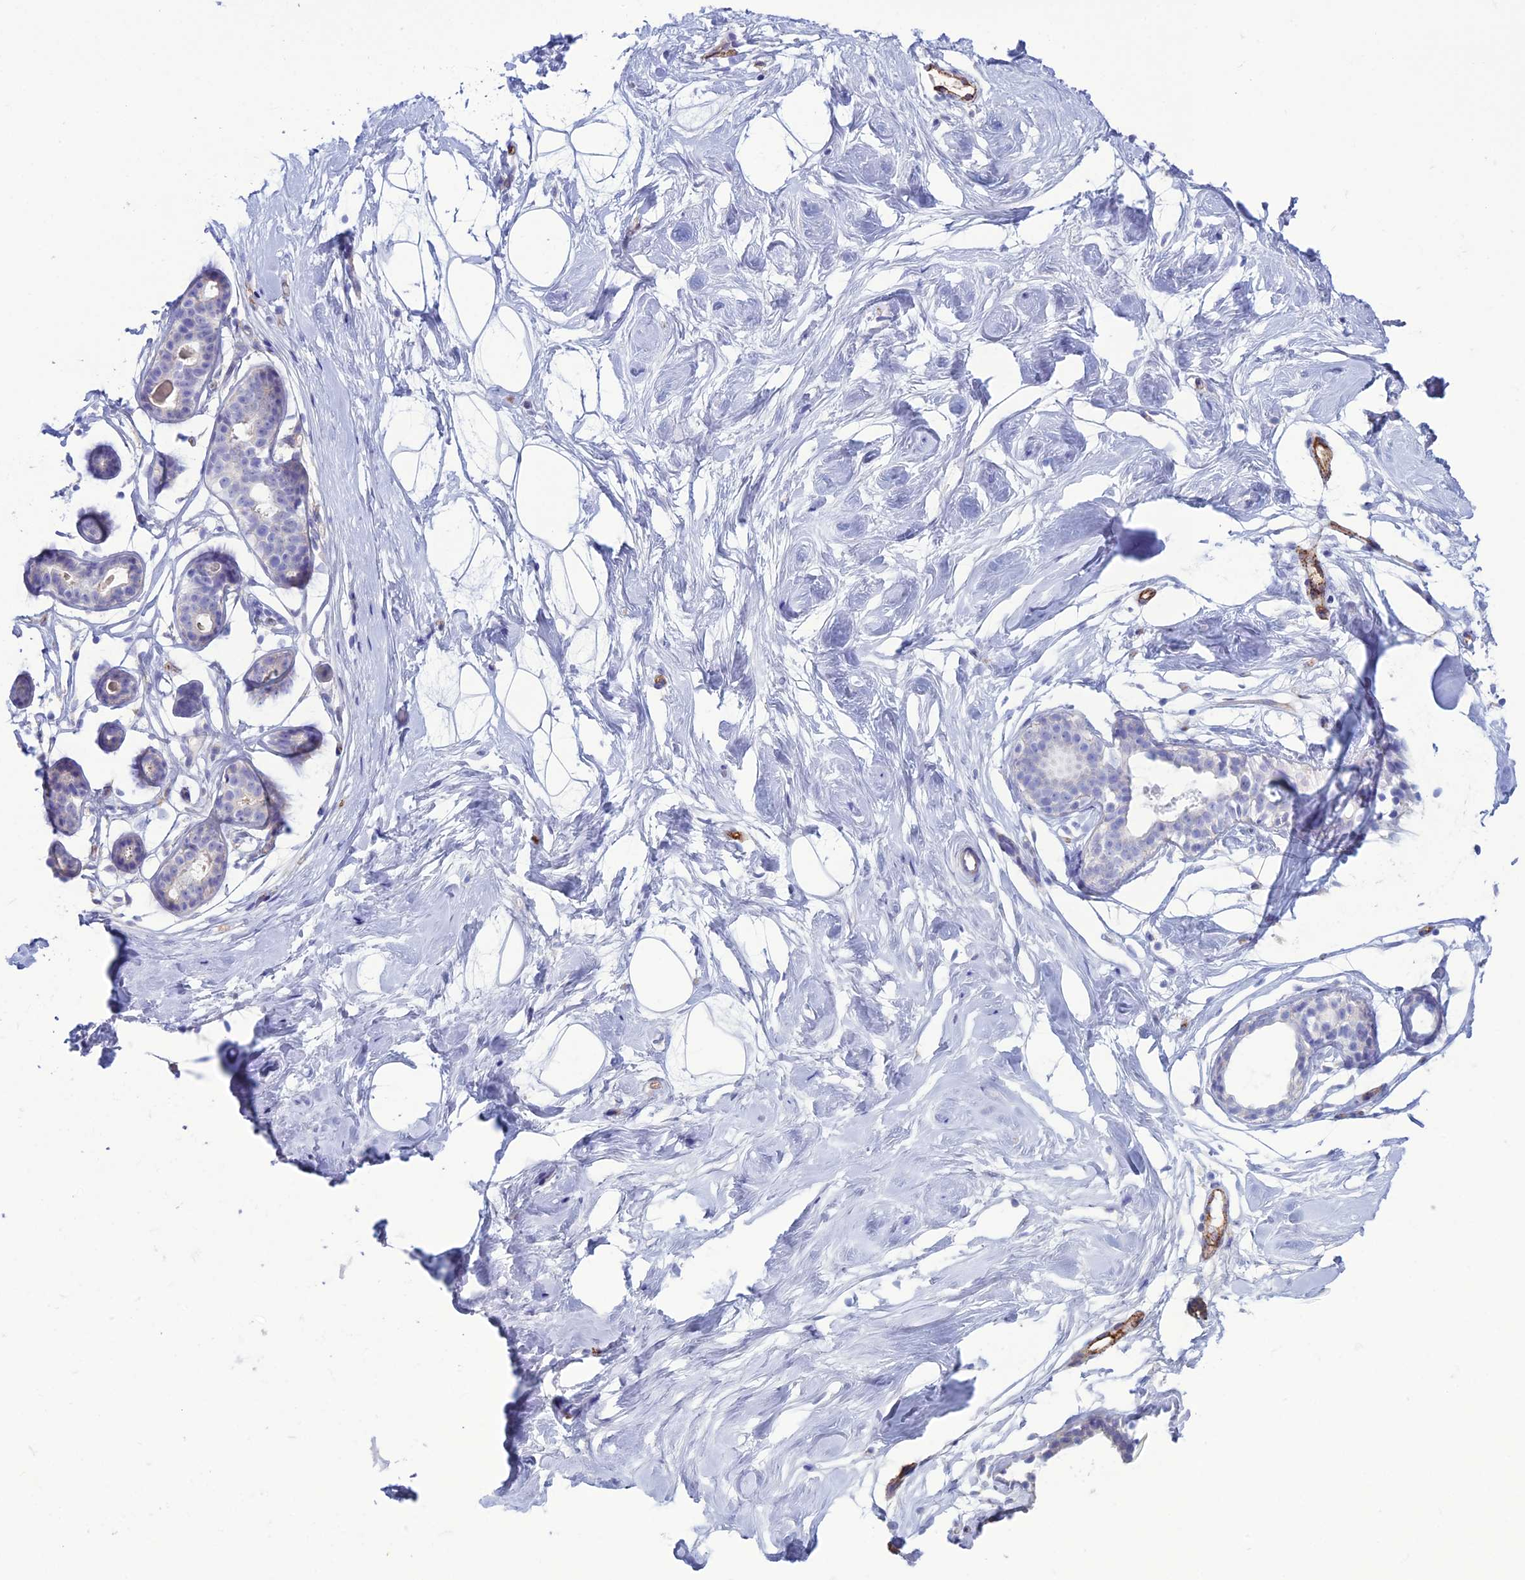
{"staining": {"intensity": "negative", "quantity": "none", "location": "none"}, "tissue": "breast", "cell_type": "Adipocytes", "image_type": "normal", "snomed": [{"axis": "morphology", "description": "Normal tissue, NOS"}, {"axis": "morphology", "description": "Adenoma, NOS"}, {"axis": "topography", "description": "Breast"}], "caption": "High magnification brightfield microscopy of normal breast stained with DAB (brown) and counterstained with hematoxylin (blue): adipocytes show no significant expression. Nuclei are stained in blue.", "gene": "CDC42EP5", "patient": {"sex": "female", "age": 23}}